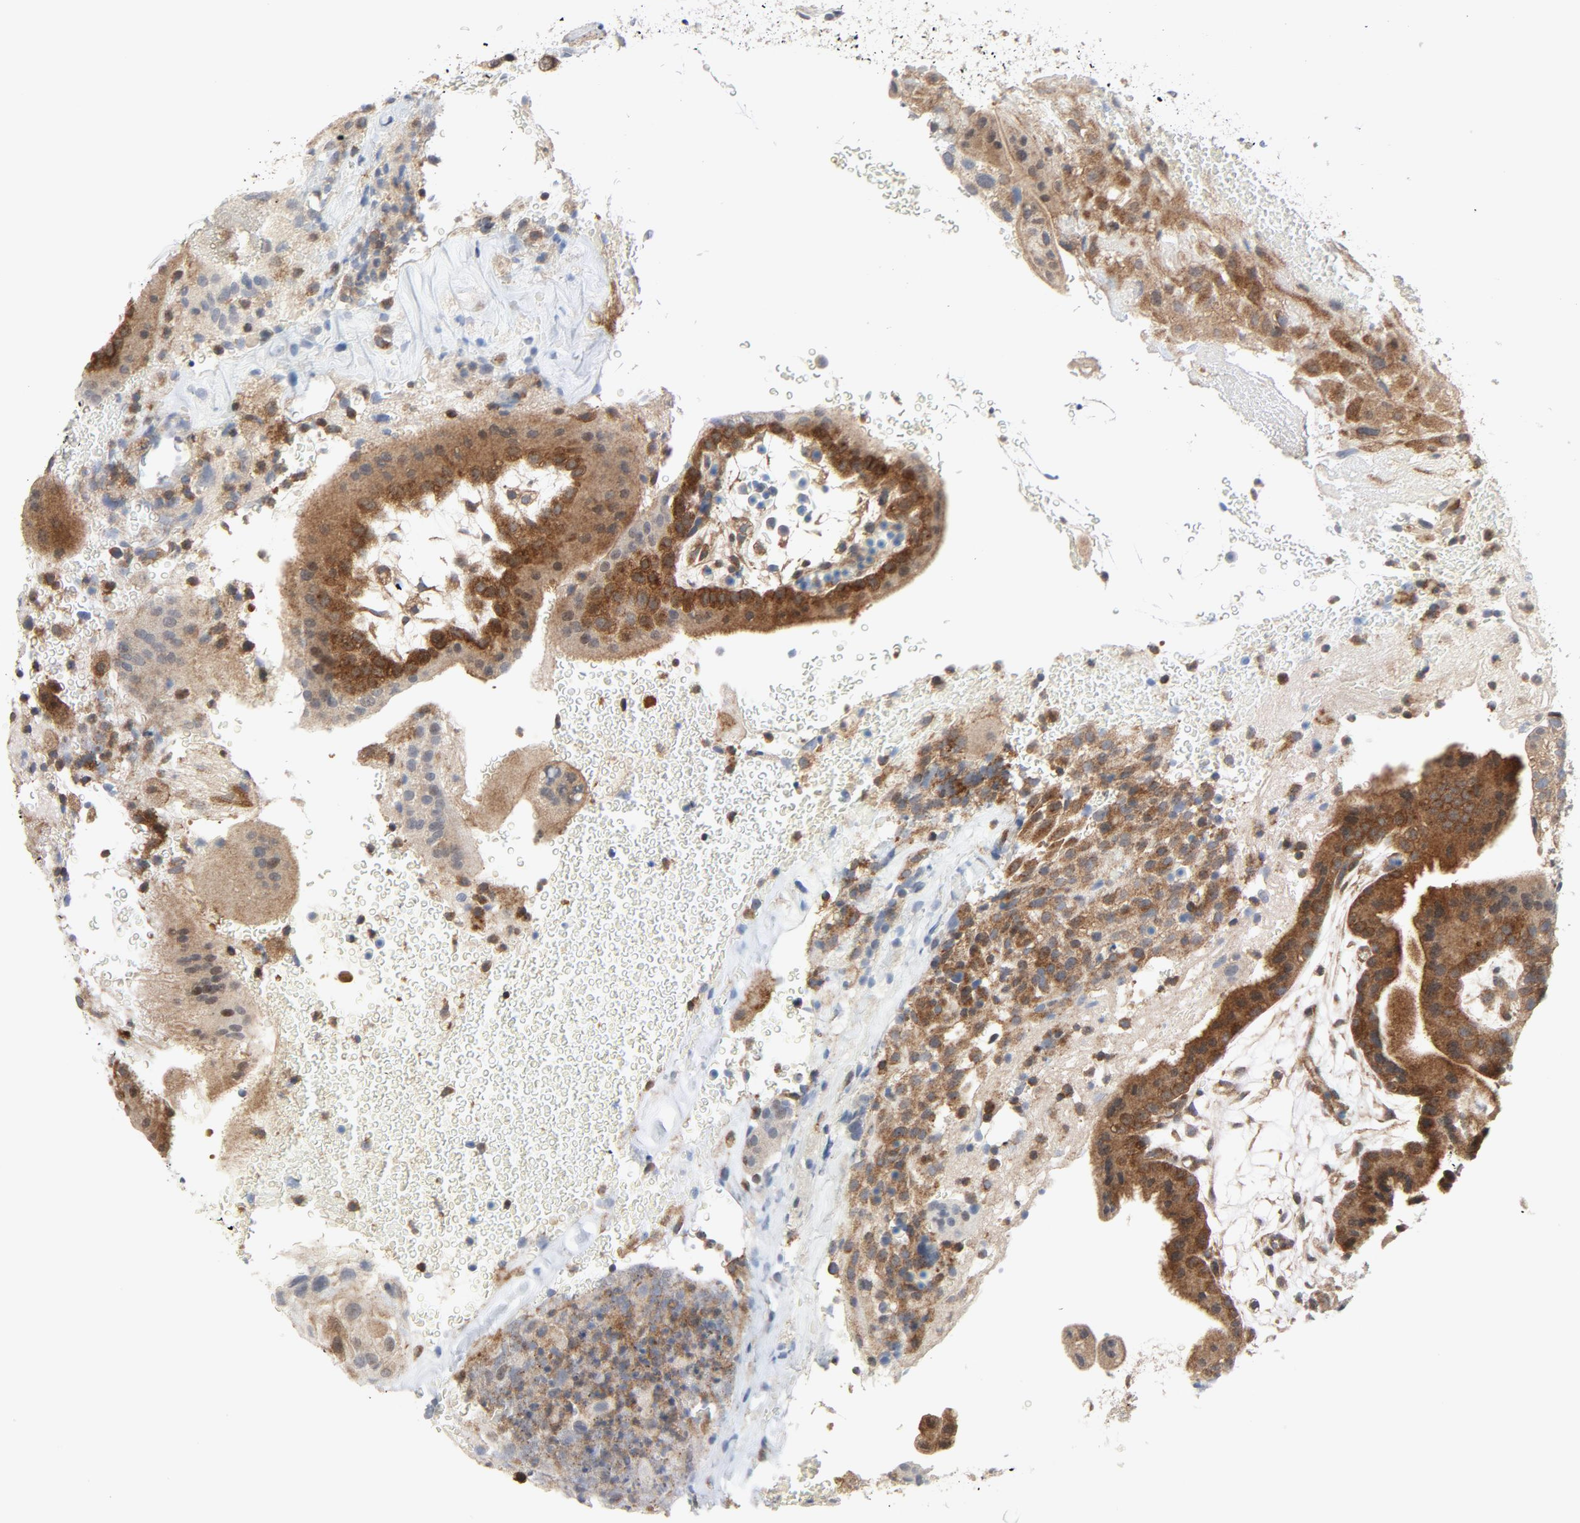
{"staining": {"intensity": "moderate", "quantity": ">75%", "location": "cytoplasmic/membranous"}, "tissue": "placenta", "cell_type": "Decidual cells", "image_type": "normal", "snomed": [{"axis": "morphology", "description": "Normal tissue, NOS"}, {"axis": "topography", "description": "Placenta"}], "caption": "The photomicrograph demonstrates staining of benign placenta, revealing moderate cytoplasmic/membranous protein staining (brown color) within decidual cells. (Brightfield microscopy of DAB IHC at high magnification).", "gene": "TSG101", "patient": {"sex": "female", "age": 19}}